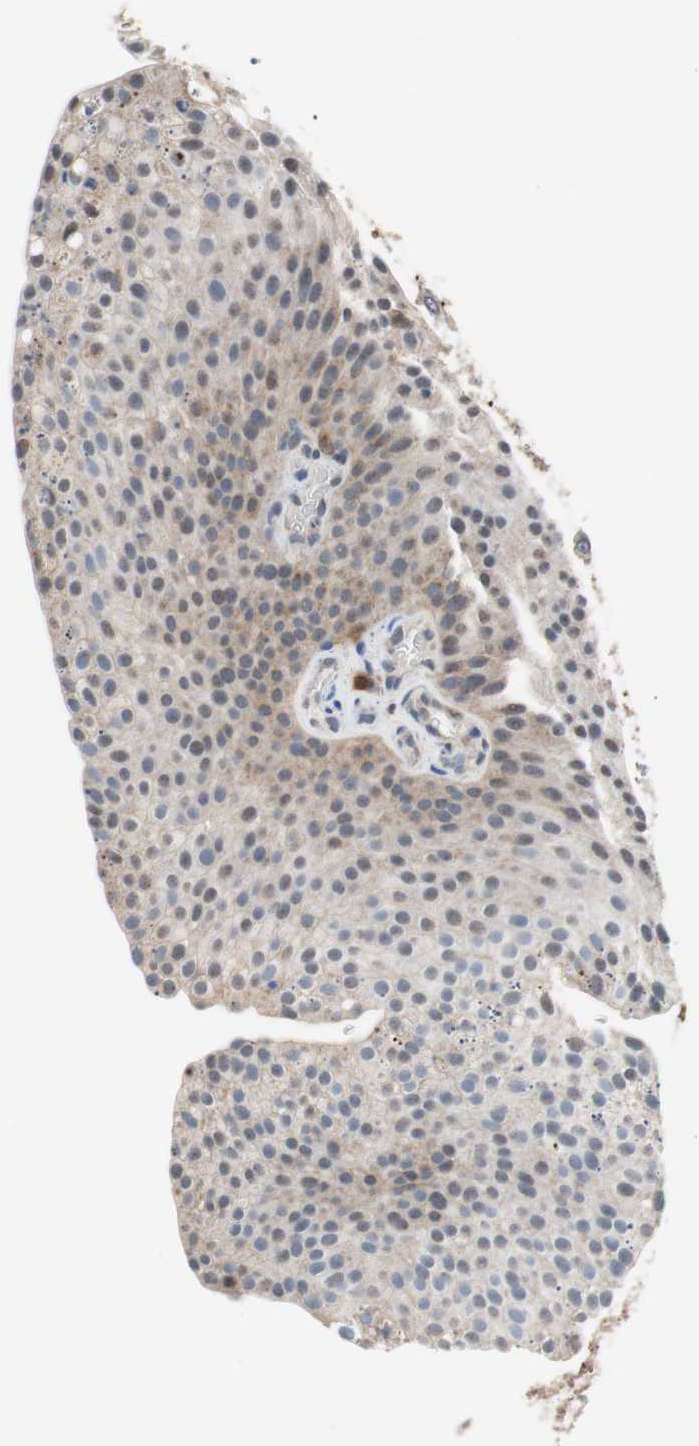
{"staining": {"intensity": "weak", "quantity": "25%-75%", "location": "cytoplasmic/membranous,nuclear"}, "tissue": "urothelial cancer", "cell_type": "Tumor cells", "image_type": "cancer", "snomed": [{"axis": "morphology", "description": "Urothelial carcinoma, Low grade"}, {"axis": "topography", "description": "Smooth muscle"}, {"axis": "topography", "description": "Urinary bladder"}], "caption": "This image exhibits IHC staining of urothelial cancer, with low weak cytoplasmic/membranous and nuclear positivity in about 25%-75% of tumor cells.", "gene": "LITAF", "patient": {"sex": "male", "age": 60}}